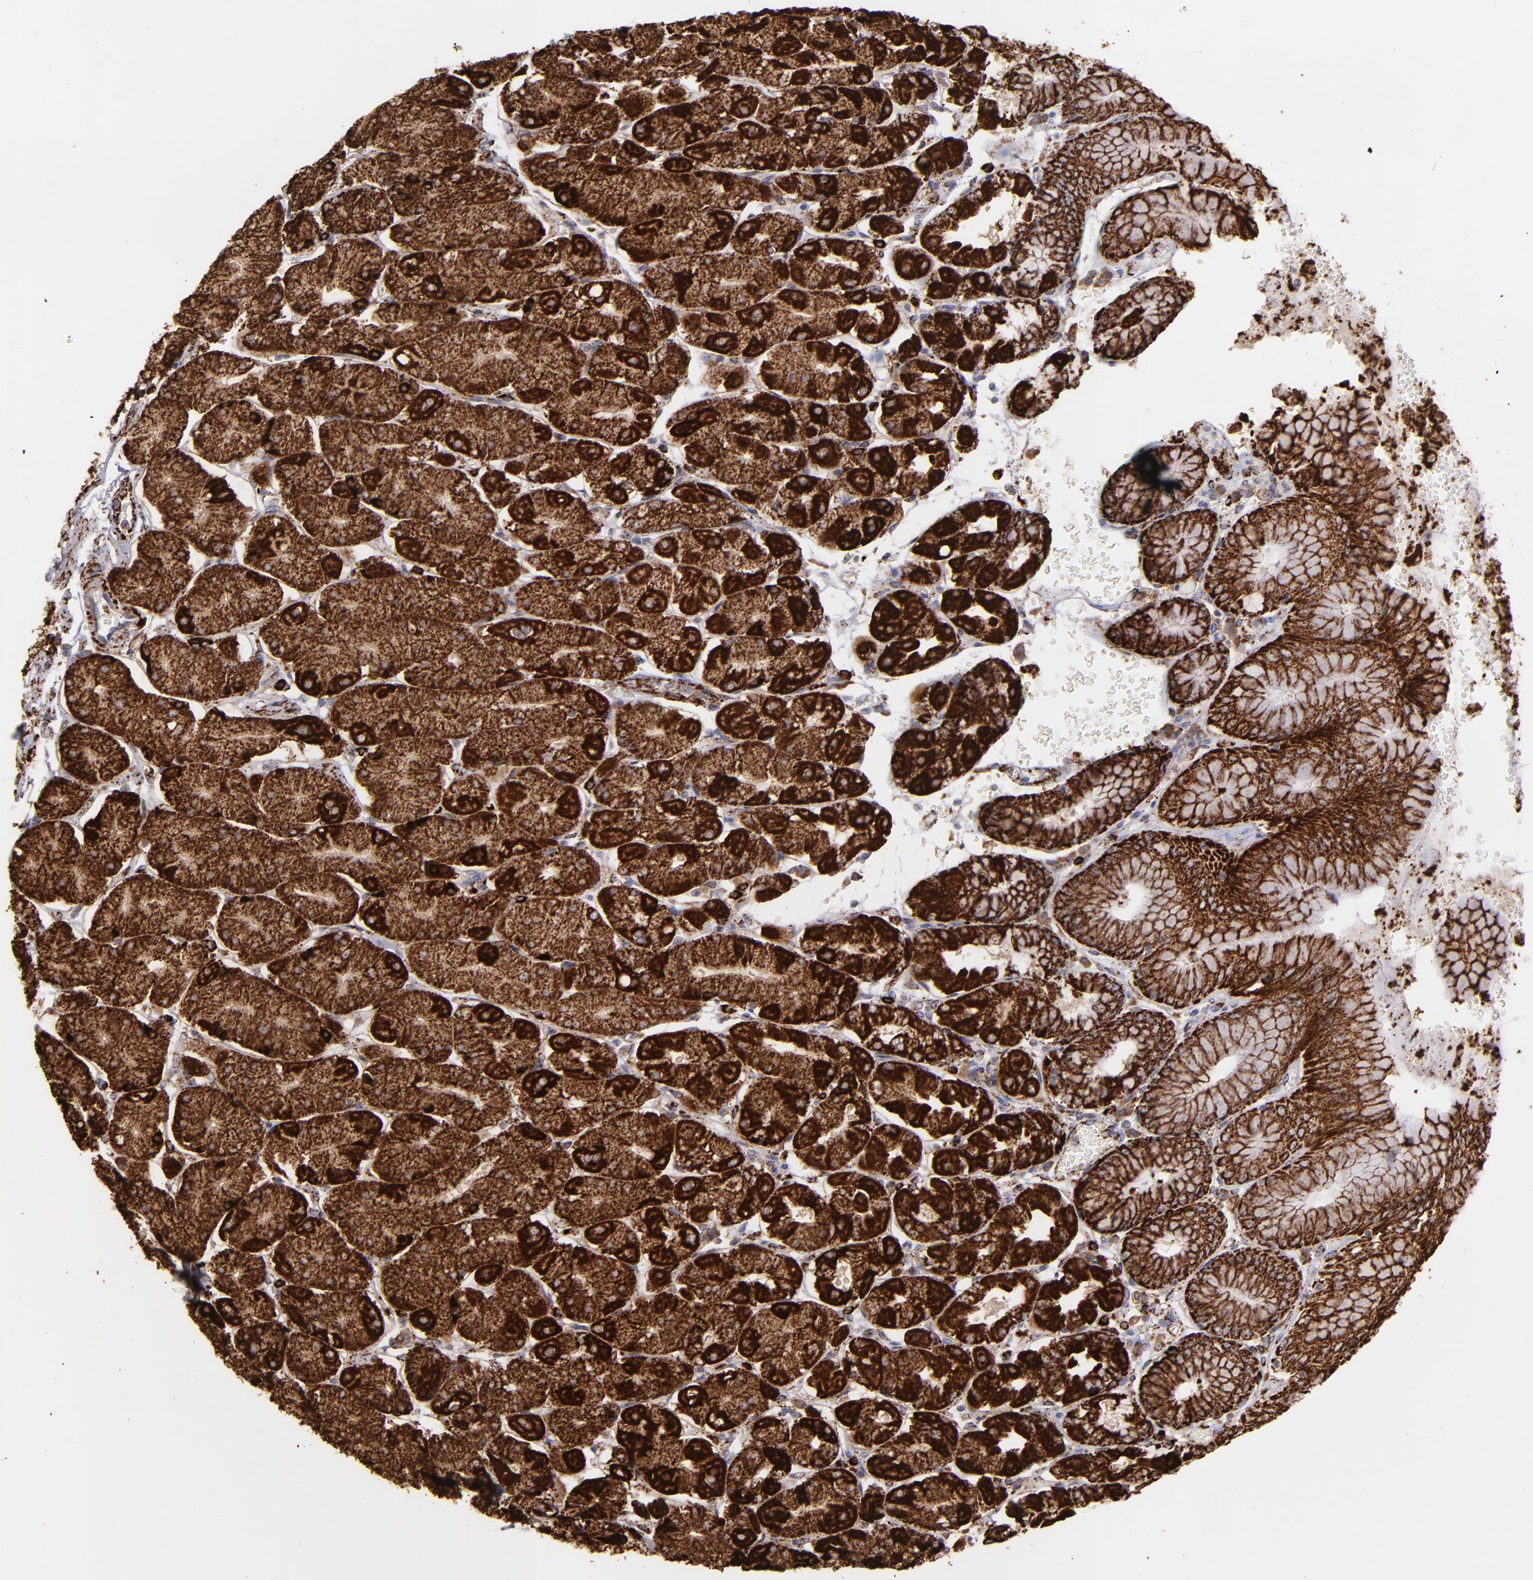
{"staining": {"intensity": "strong", "quantity": ">75%", "location": "cytoplasmic/membranous"}, "tissue": "stomach", "cell_type": "Glandular cells", "image_type": "normal", "snomed": [{"axis": "morphology", "description": "Normal tissue, NOS"}, {"axis": "topography", "description": "Stomach, upper"}, {"axis": "topography", "description": "Stomach"}], "caption": "DAB immunohistochemical staining of benign human stomach demonstrates strong cytoplasmic/membranous protein positivity in approximately >75% of glandular cells.", "gene": "MAOB", "patient": {"sex": "male", "age": 76}}